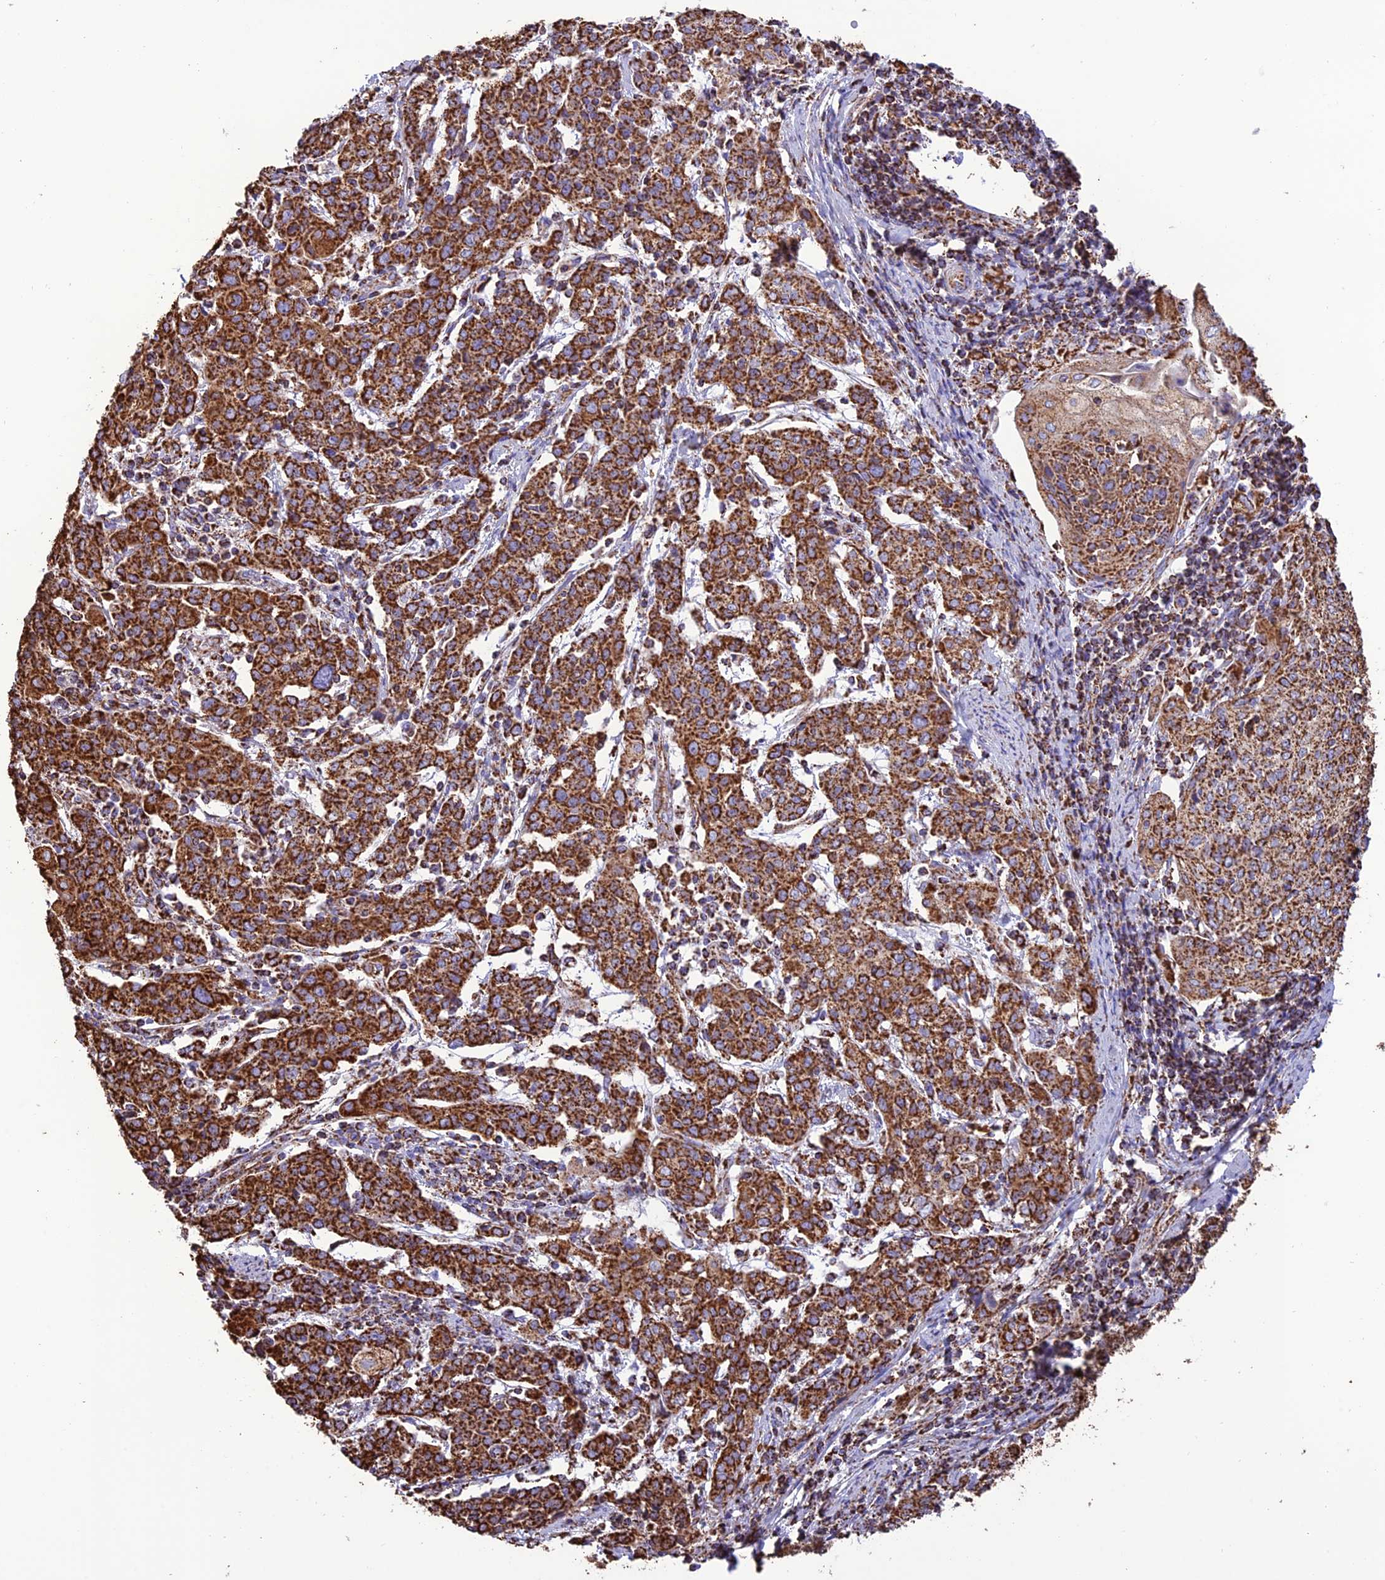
{"staining": {"intensity": "strong", "quantity": ">75%", "location": "cytoplasmic/membranous"}, "tissue": "cervical cancer", "cell_type": "Tumor cells", "image_type": "cancer", "snomed": [{"axis": "morphology", "description": "Squamous cell carcinoma, NOS"}, {"axis": "topography", "description": "Cervix"}], "caption": "Human cervical squamous cell carcinoma stained for a protein (brown) reveals strong cytoplasmic/membranous positive positivity in about >75% of tumor cells.", "gene": "NDUFAF1", "patient": {"sex": "female", "age": 67}}